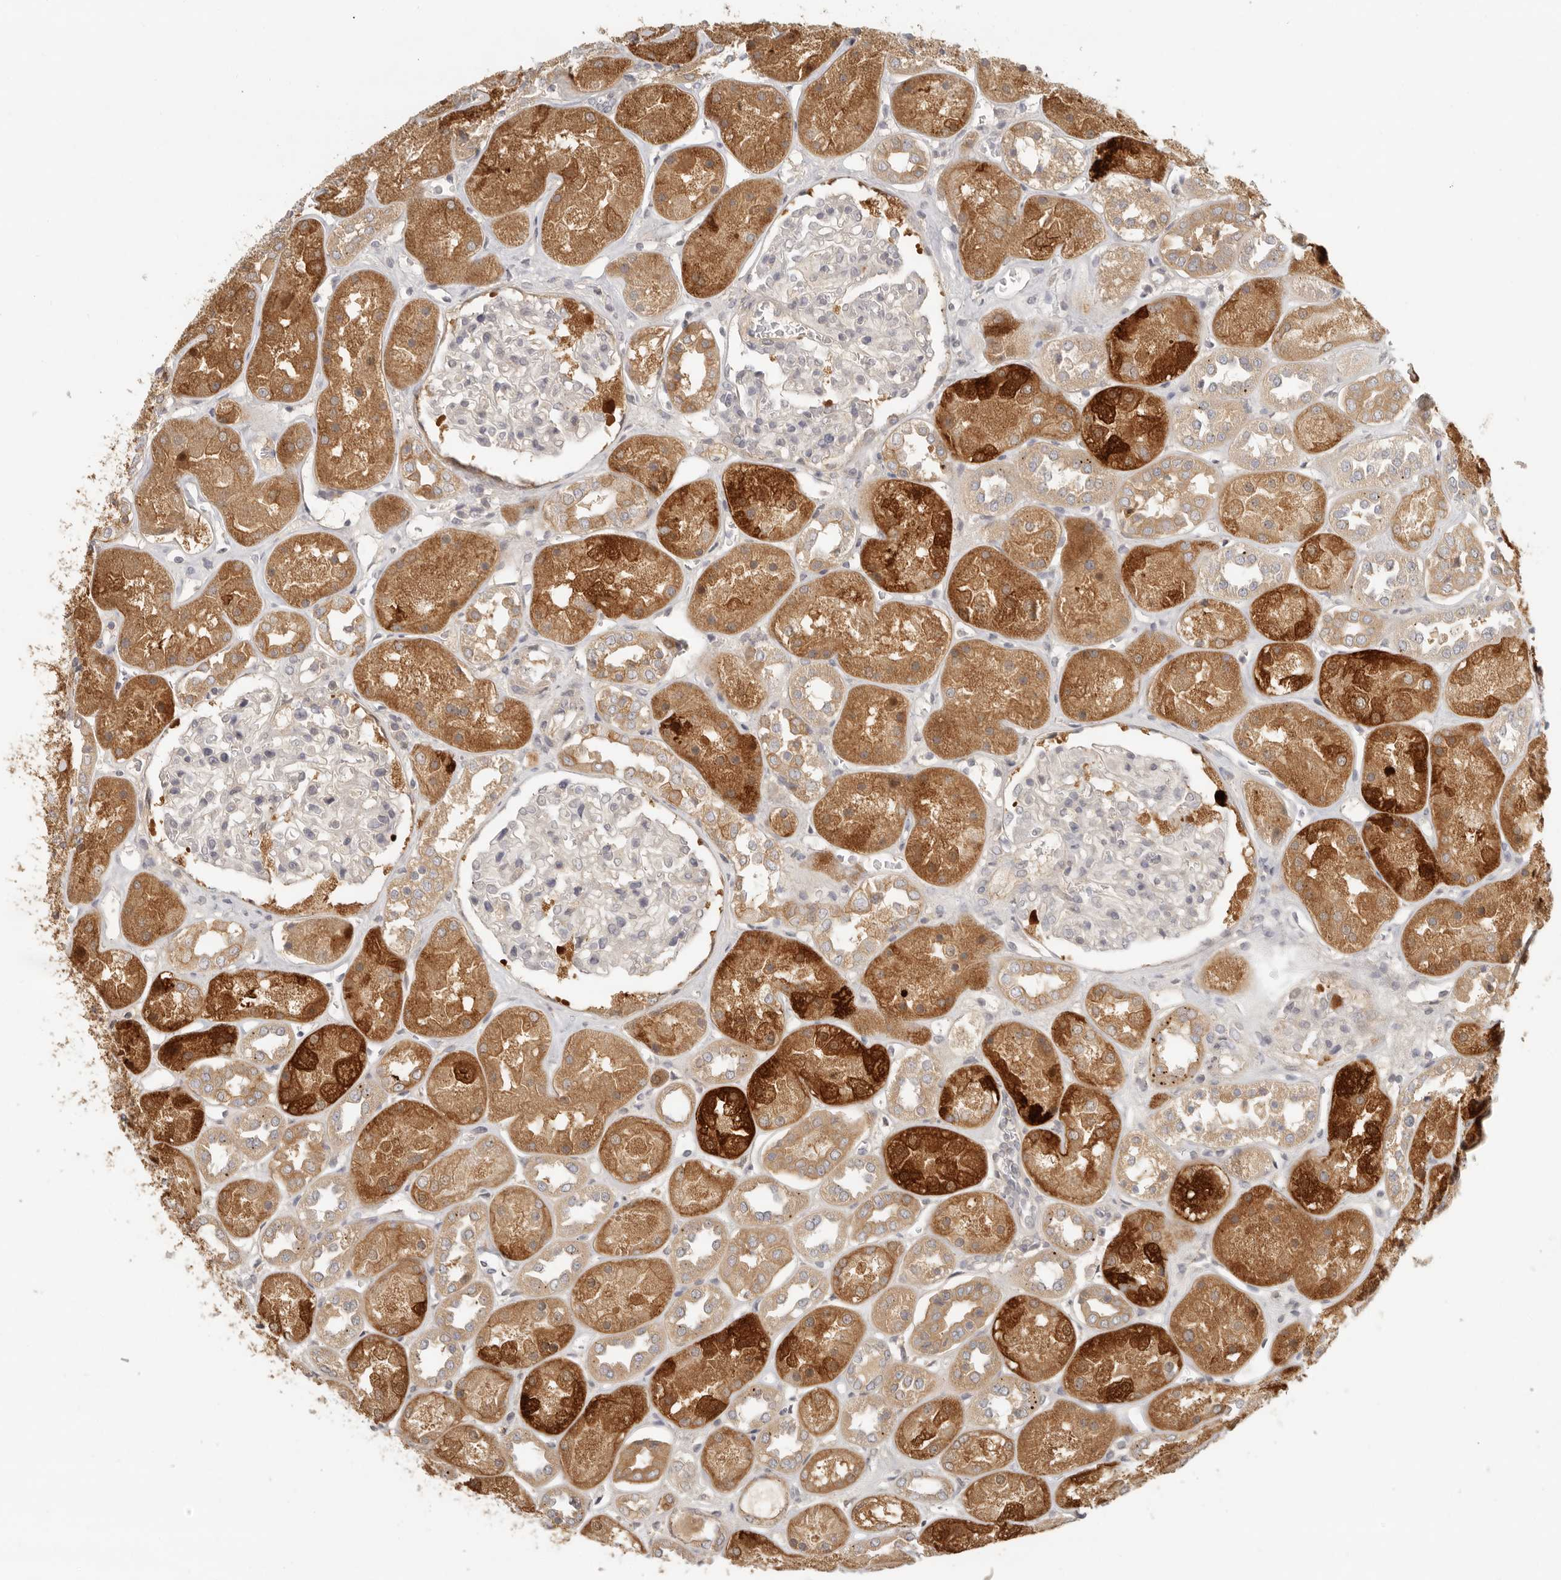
{"staining": {"intensity": "negative", "quantity": "none", "location": "none"}, "tissue": "kidney", "cell_type": "Cells in glomeruli", "image_type": "normal", "snomed": [{"axis": "morphology", "description": "Normal tissue, NOS"}, {"axis": "topography", "description": "Kidney"}], "caption": "This histopathology image is of unremarkable kidney stained with IHC to label a protein in brown with the nuclei are counter-stained blue. There is no positivity in cells in glomeruli. Brightfield microscopy of immunohistochemistry stained with DAB (brown) and hematoxylin (blue), captured at high magnification.", "gene": "AHDC1", "patient": {"sex": "male", "age": 70}}